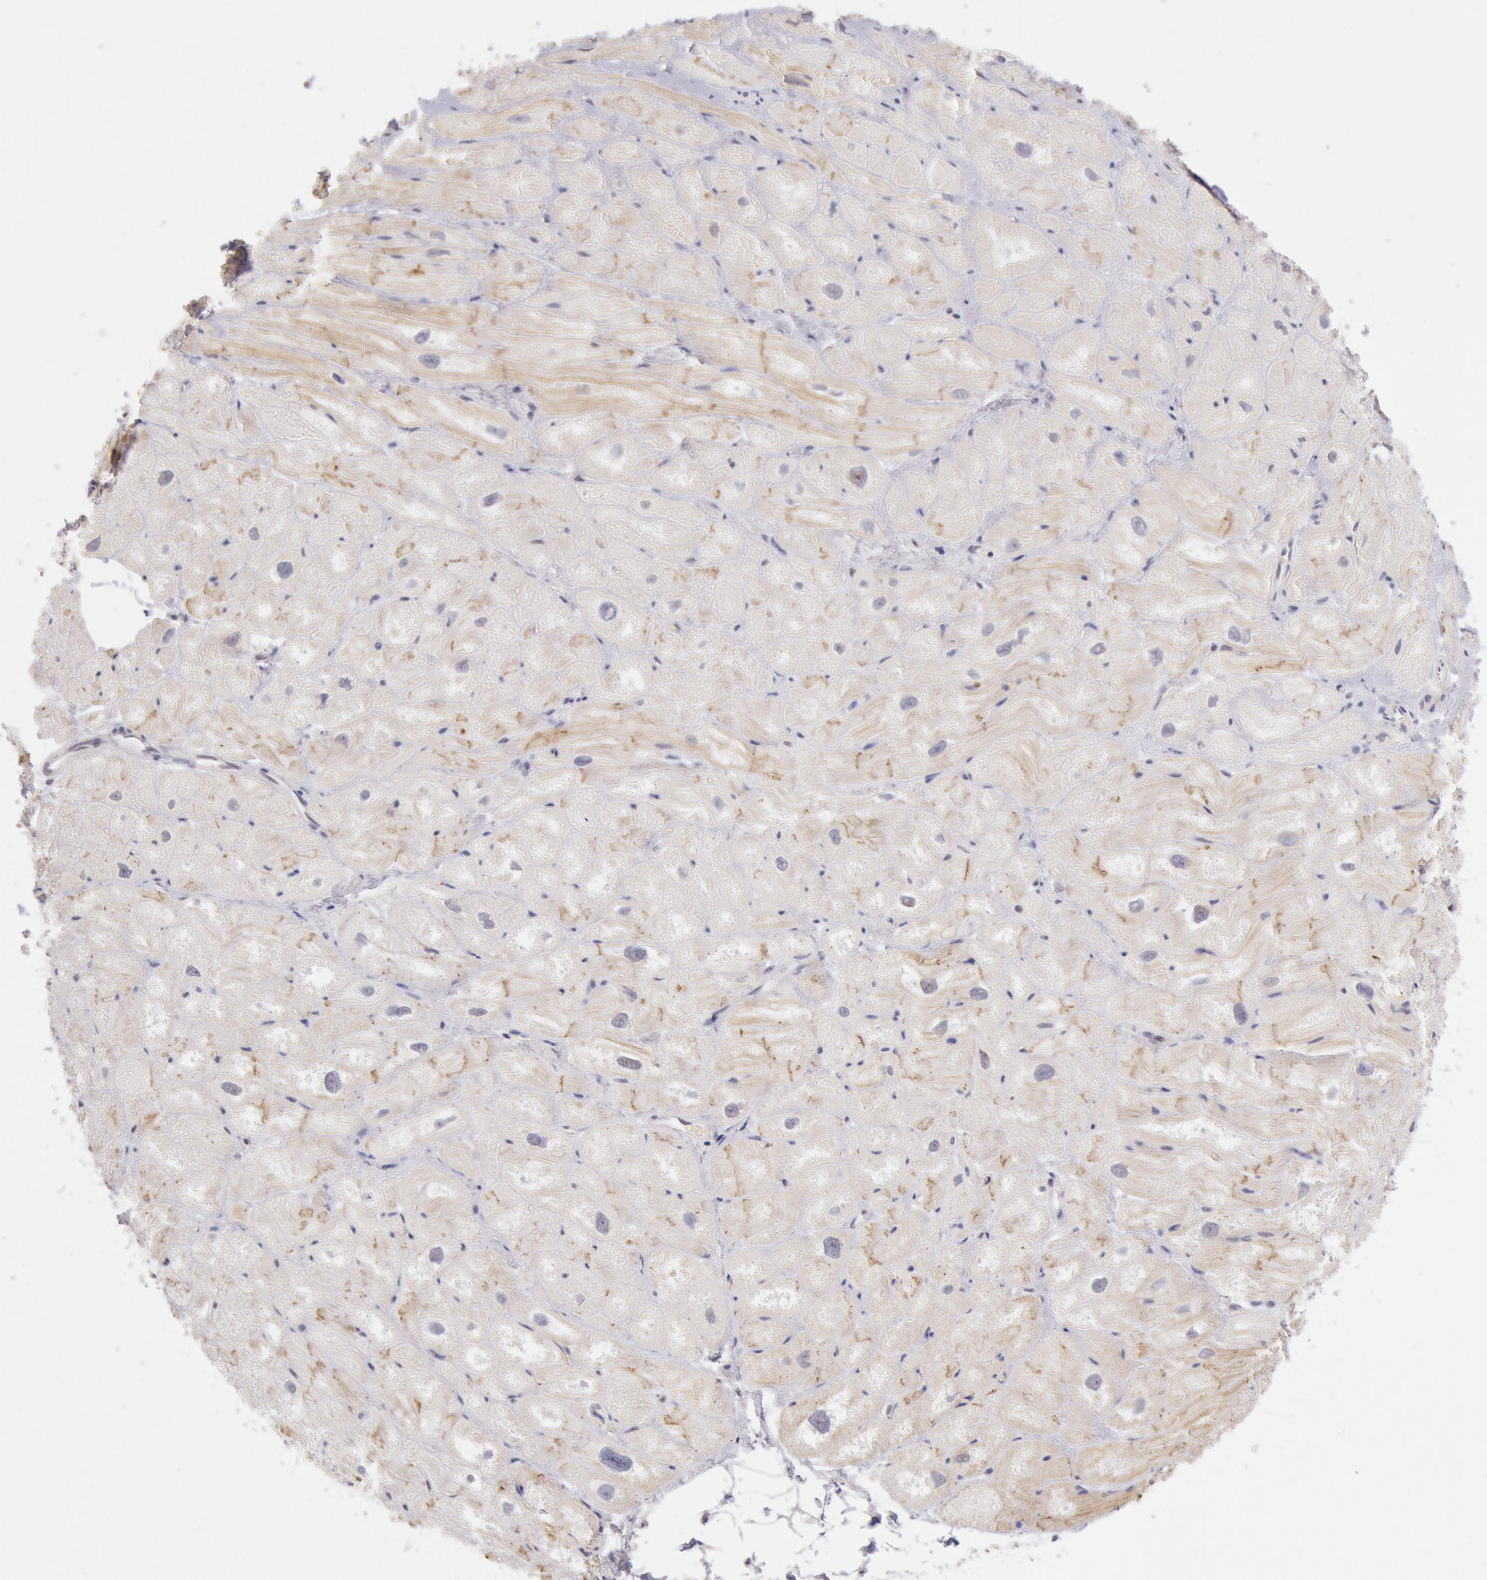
{"staining": {"intensity": "weak", "quantity": "<25%", "location": "cytoplasmic/membranous"}, "tissue": "heart muscle", "cell_type": "Cardiomyocytes", "image_type": "normal", "snomed": [{"axis": "morphology", "description": "Normal tissue, NOS"}, {"axis": "topography", "description": "Heart"}], "caption": "Immunohistochemistry photomicrograph of benign heart muscle: human heart muscle stained with DAB demonstrates no significant protein expression in cardiomyocytes.", "gene": "TASL", "patient": {"sex": "male", "age": 49}}